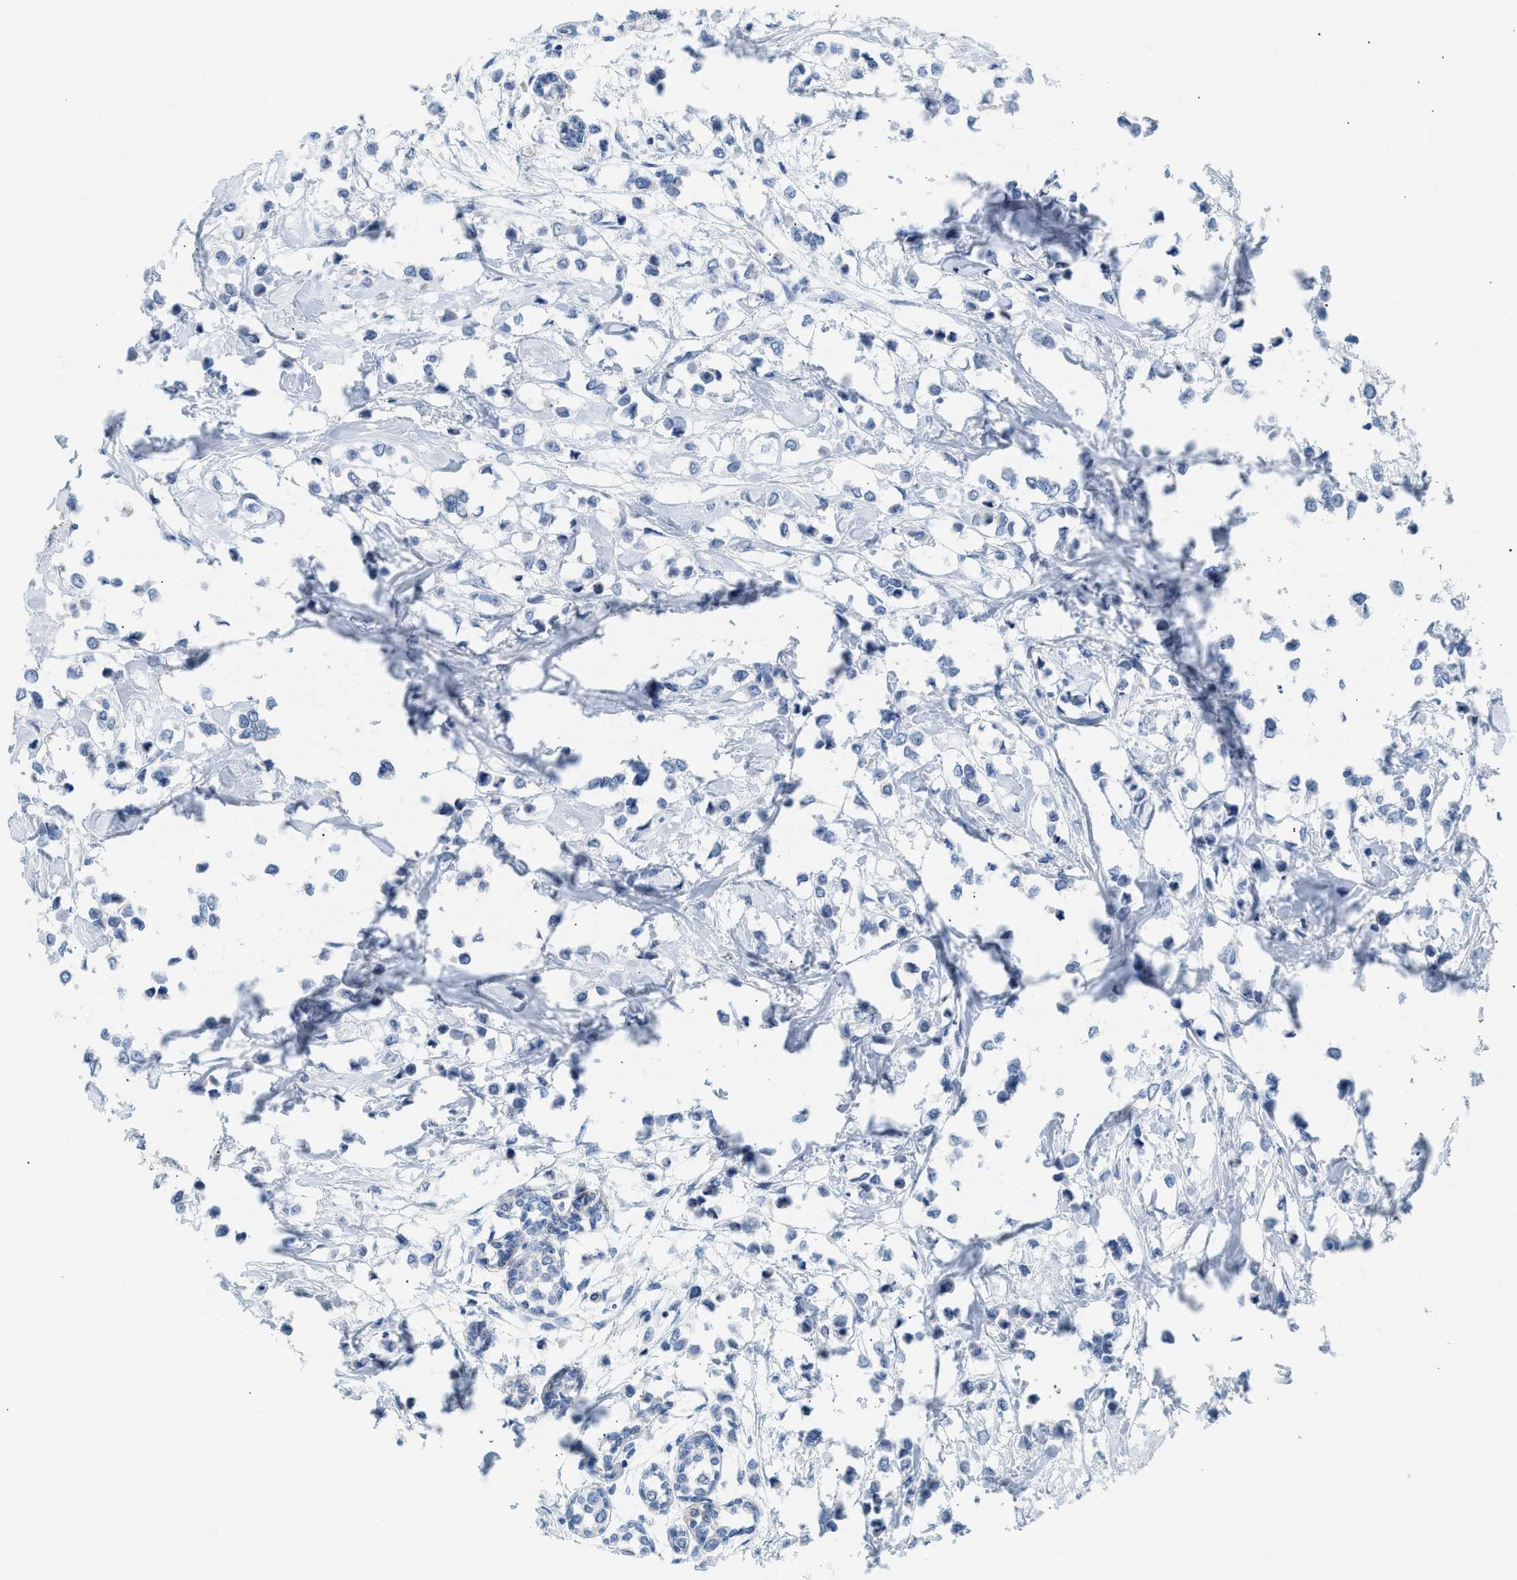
{"staining": {"intensity": "negative", "quantity": "none", "location": "none"}, "tissue": "breast cancer", "cell_type": "Tumor cells", "image_type": "cancer", "snomed": [{"axis": "morphology", "description": "Lobular carcinoma"}, {"axis": "topography", "description": "Breast"}], "caption": "High magnification brightfield microscopy of breast lobular carcinoma stained with DAB (brown) and counterstained with hematoxylin (blue): tumor cells show no significant staining.", "gene": "NDUFS8", "patient": {"sex": "female", "age": 51}}